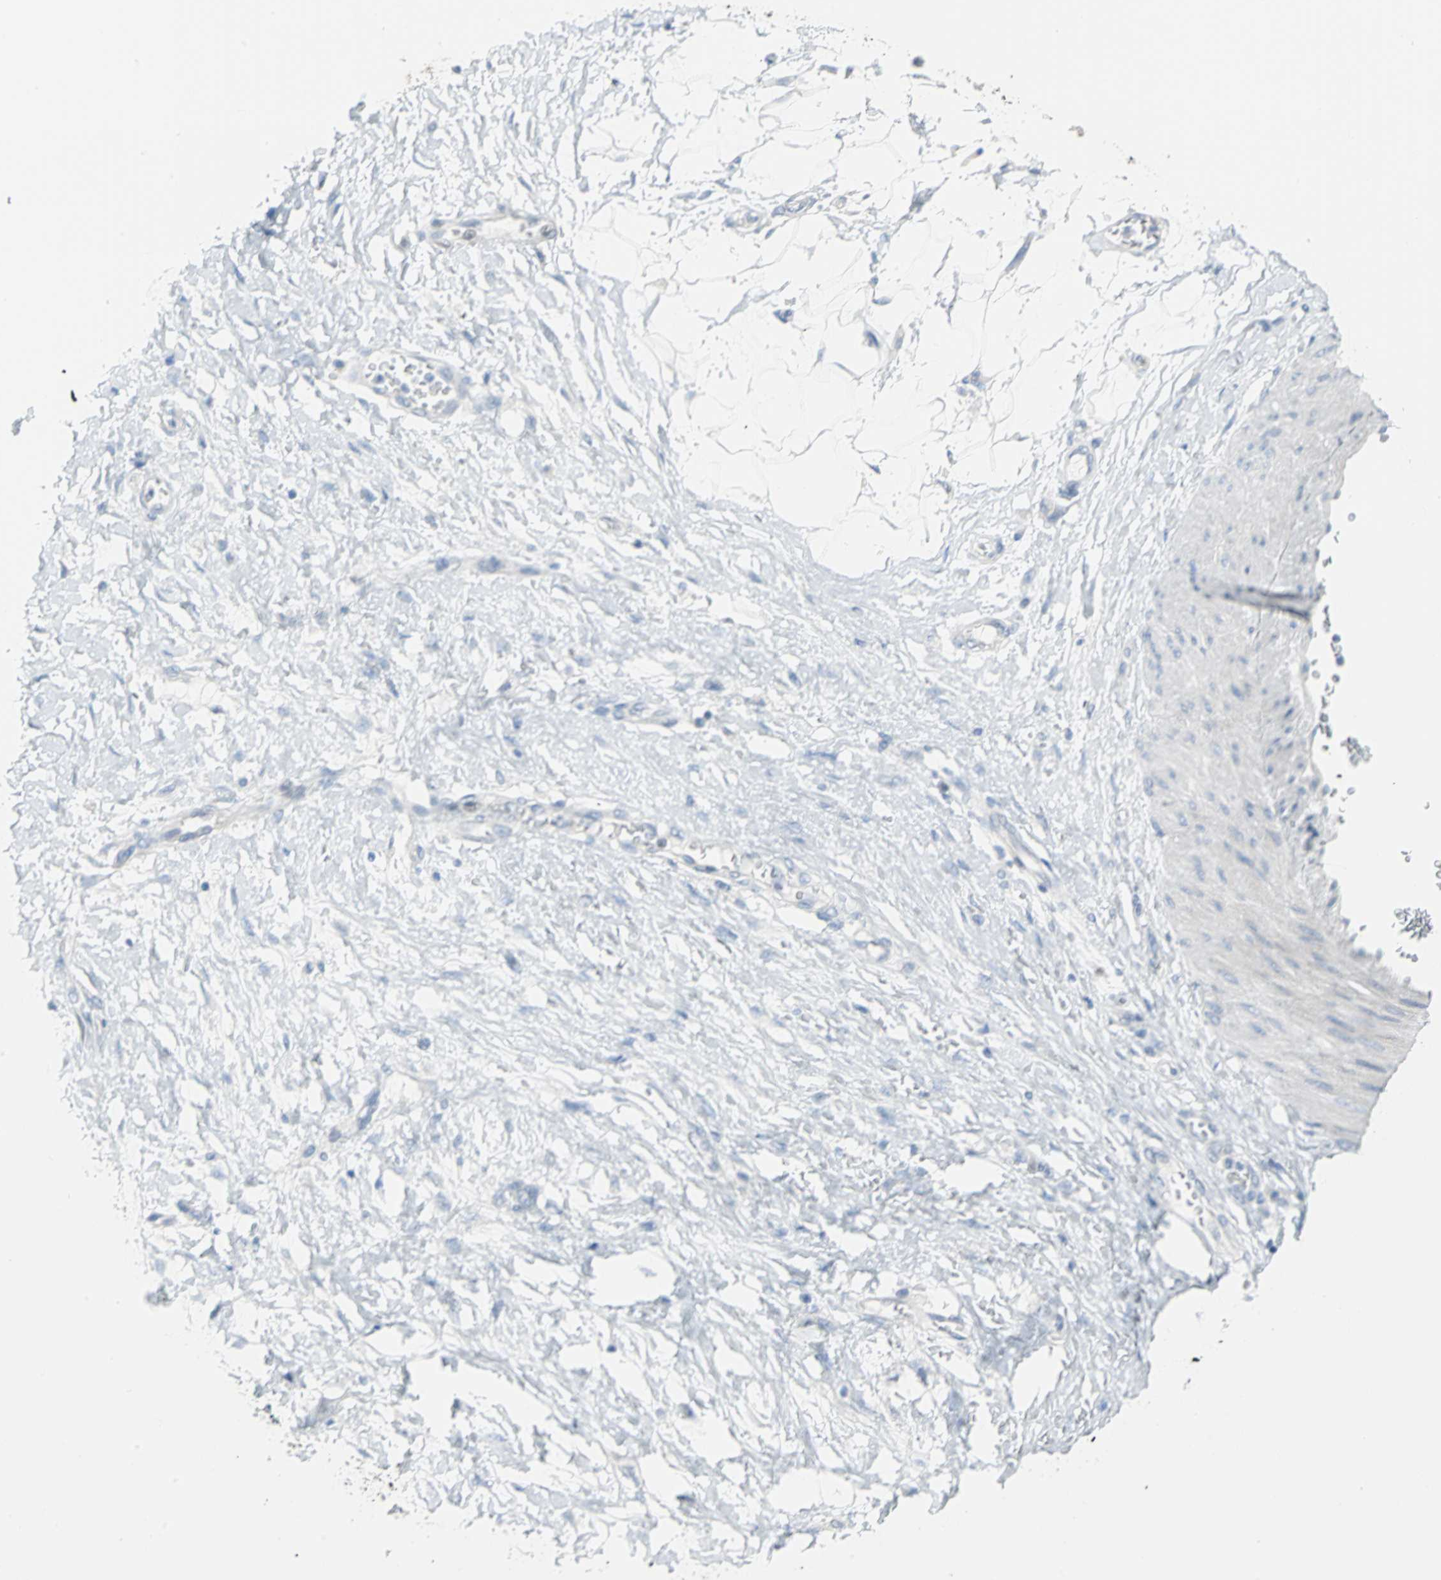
{"staining": {"intensity": "negative", "quantity": "none", "location": "none"}, "tissue": "adipose tissue", "cell_type": "Adipocytes", "image_type": "normal", "snomed": [{"axis": "morphology", "description": "Normal tissue, NOS"}, {"axis": "morphology", "description": "Urothelial carcinoma, High grade"}, {"axis": "topography", "description": "Vascular tissue"}, {"axis": "topography", "description": "Urinary bladder"}], "caption": "Adipocytes are negative for protein expression in benign human adipose tissue. (DAB (3,3'-diaminobenzidine) IHC, high magnification).", "gene": "MCM3", "patient": {"sex": "female", "age": 56}}